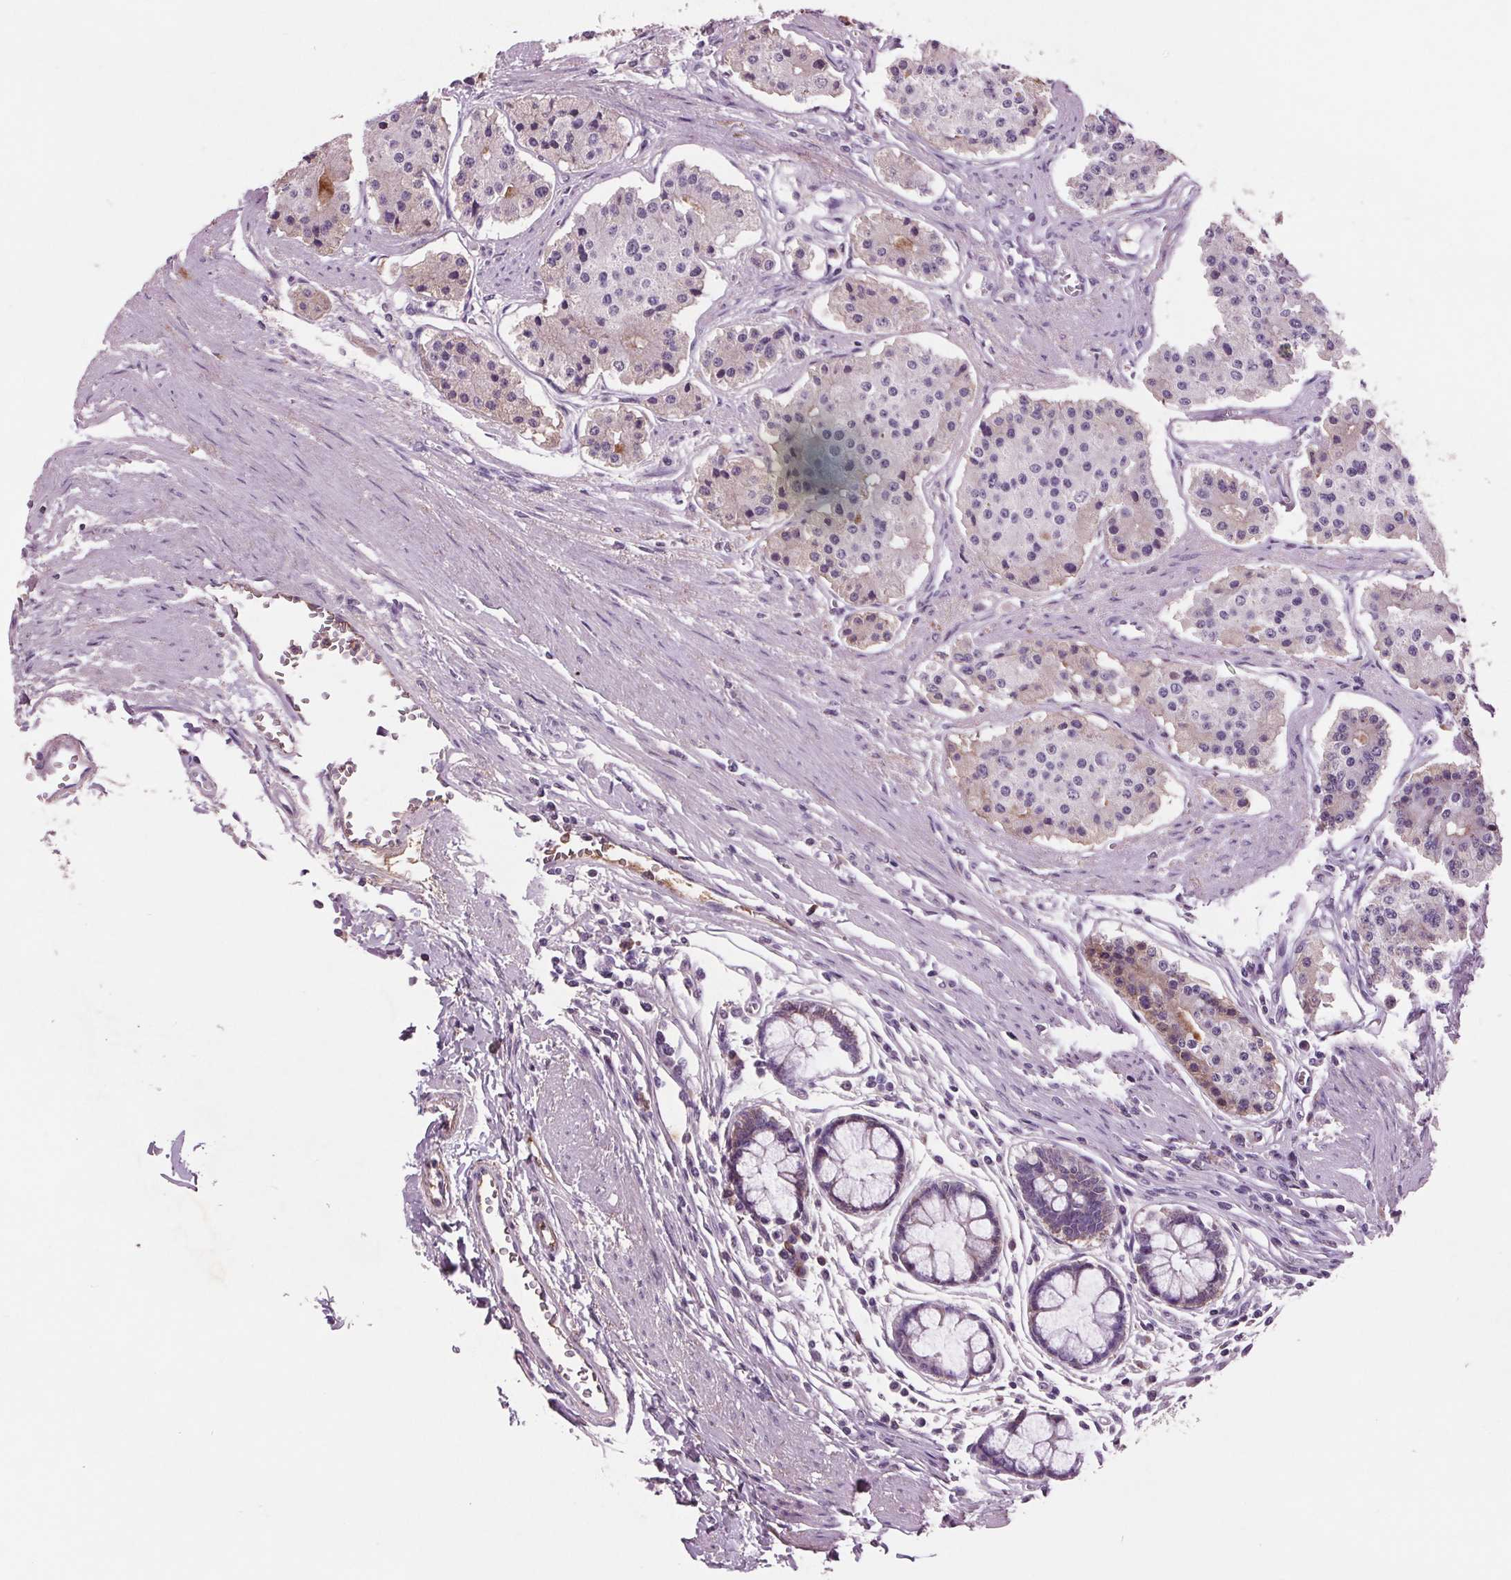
{"staining": {"intensity": "negative", "quantity": "none", "location": "none"}, "tissue": "carcinoid", "cell_type": "Tumor cells", "image_type": "cancer", "snomed": [{"axis": "morphology", "description": "Carcinoid, malignant, NOS"}, {"axis": "topography", "description": "Small intestine"}], "caption": "The micrograph shows no staining of tumor cells in carcinoid.", "gene": "C6", "patient": {"sex": "female", "age": 65}}